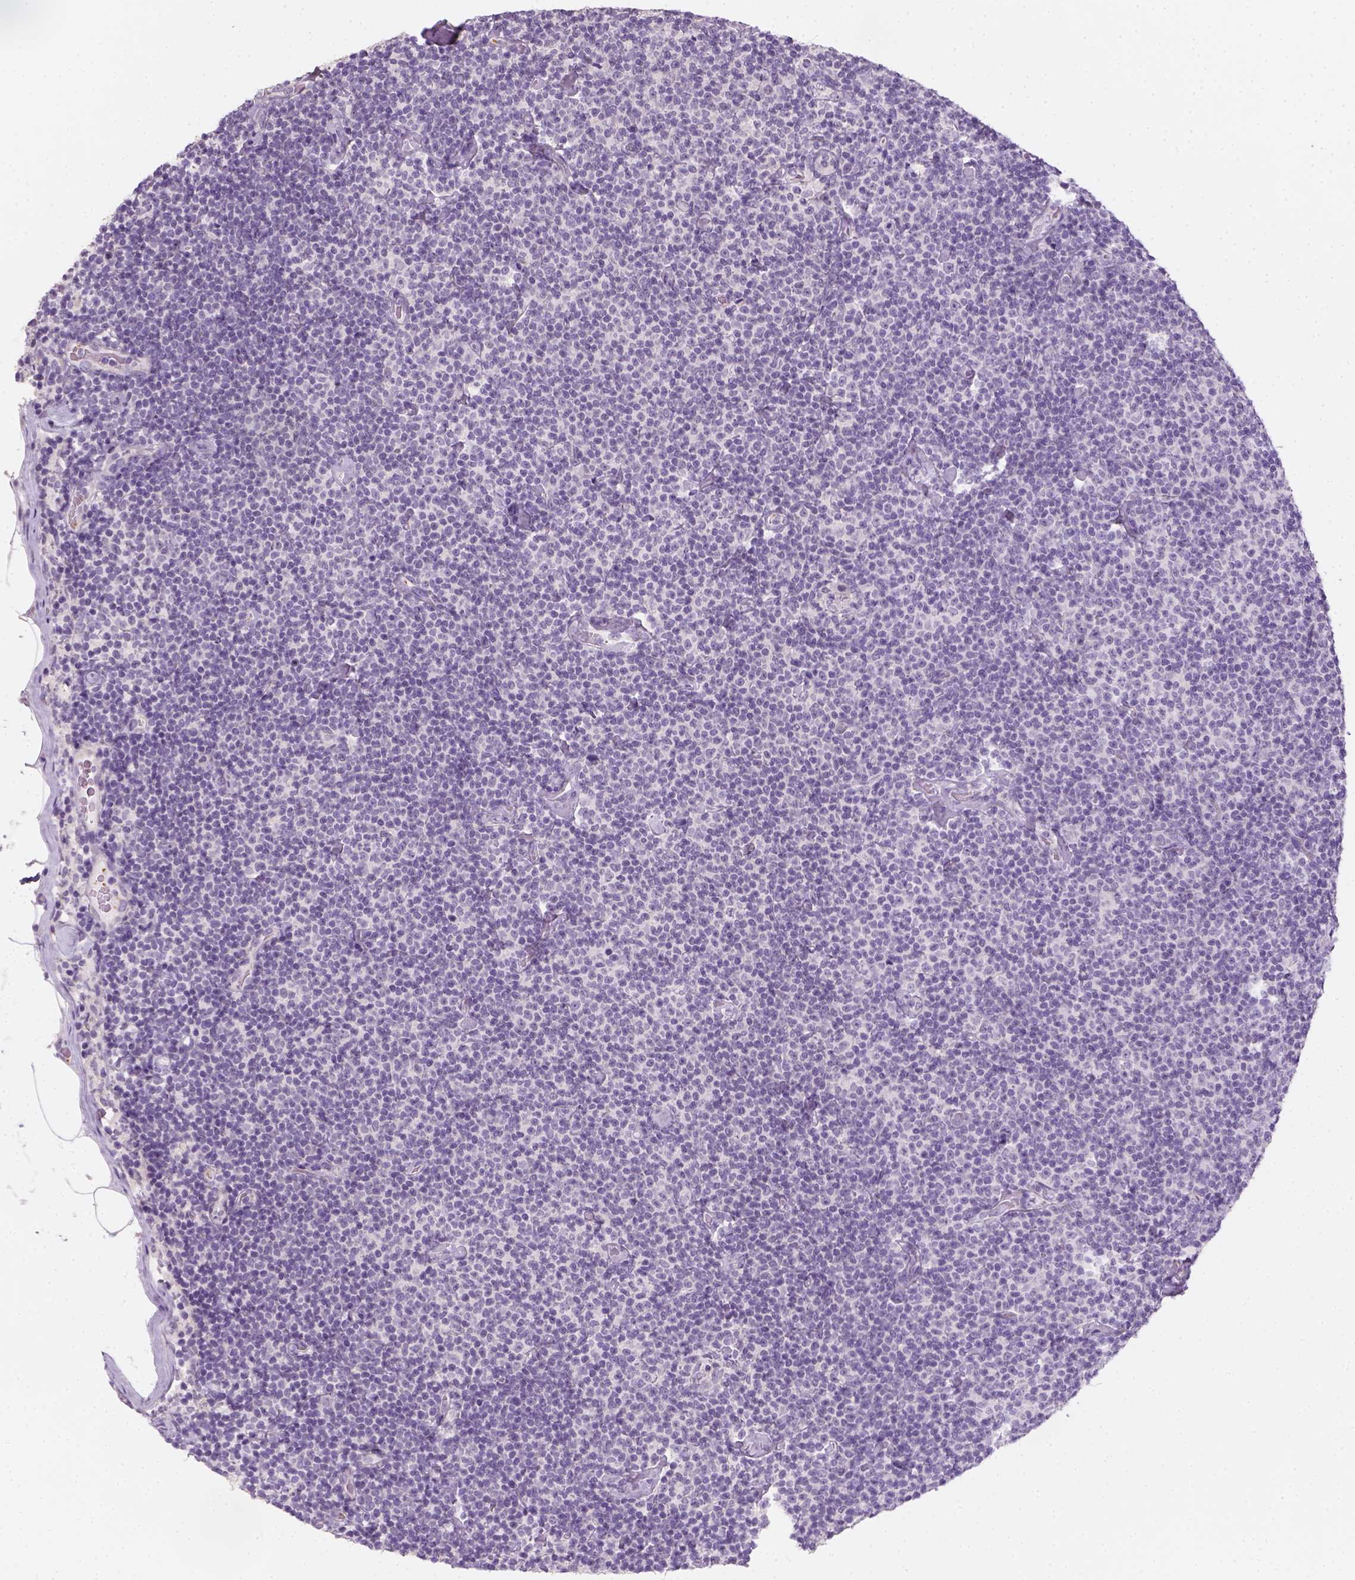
{"staining": {"intensity": "negative", "quantity": "none", "location": "none"}, "tissue": "lymphoma", "cell_type": "Tumor cells", "image_type": "cancer", "snomed": [{"axis": "morphology", "description": "Malignant lymphoma, non-Hodgkin's type, Low grade"}, {"axis": "topography", "description": "Lymph node"}], "caption": "Lymphoma was stained to show a protein in brown. There is no significant positivity in tumor cells. (Immunohistochemistry, brightfield microscopy, high magnification).", "gene": "FAM163B", "patient": {"sex": "male", "age": 81}}